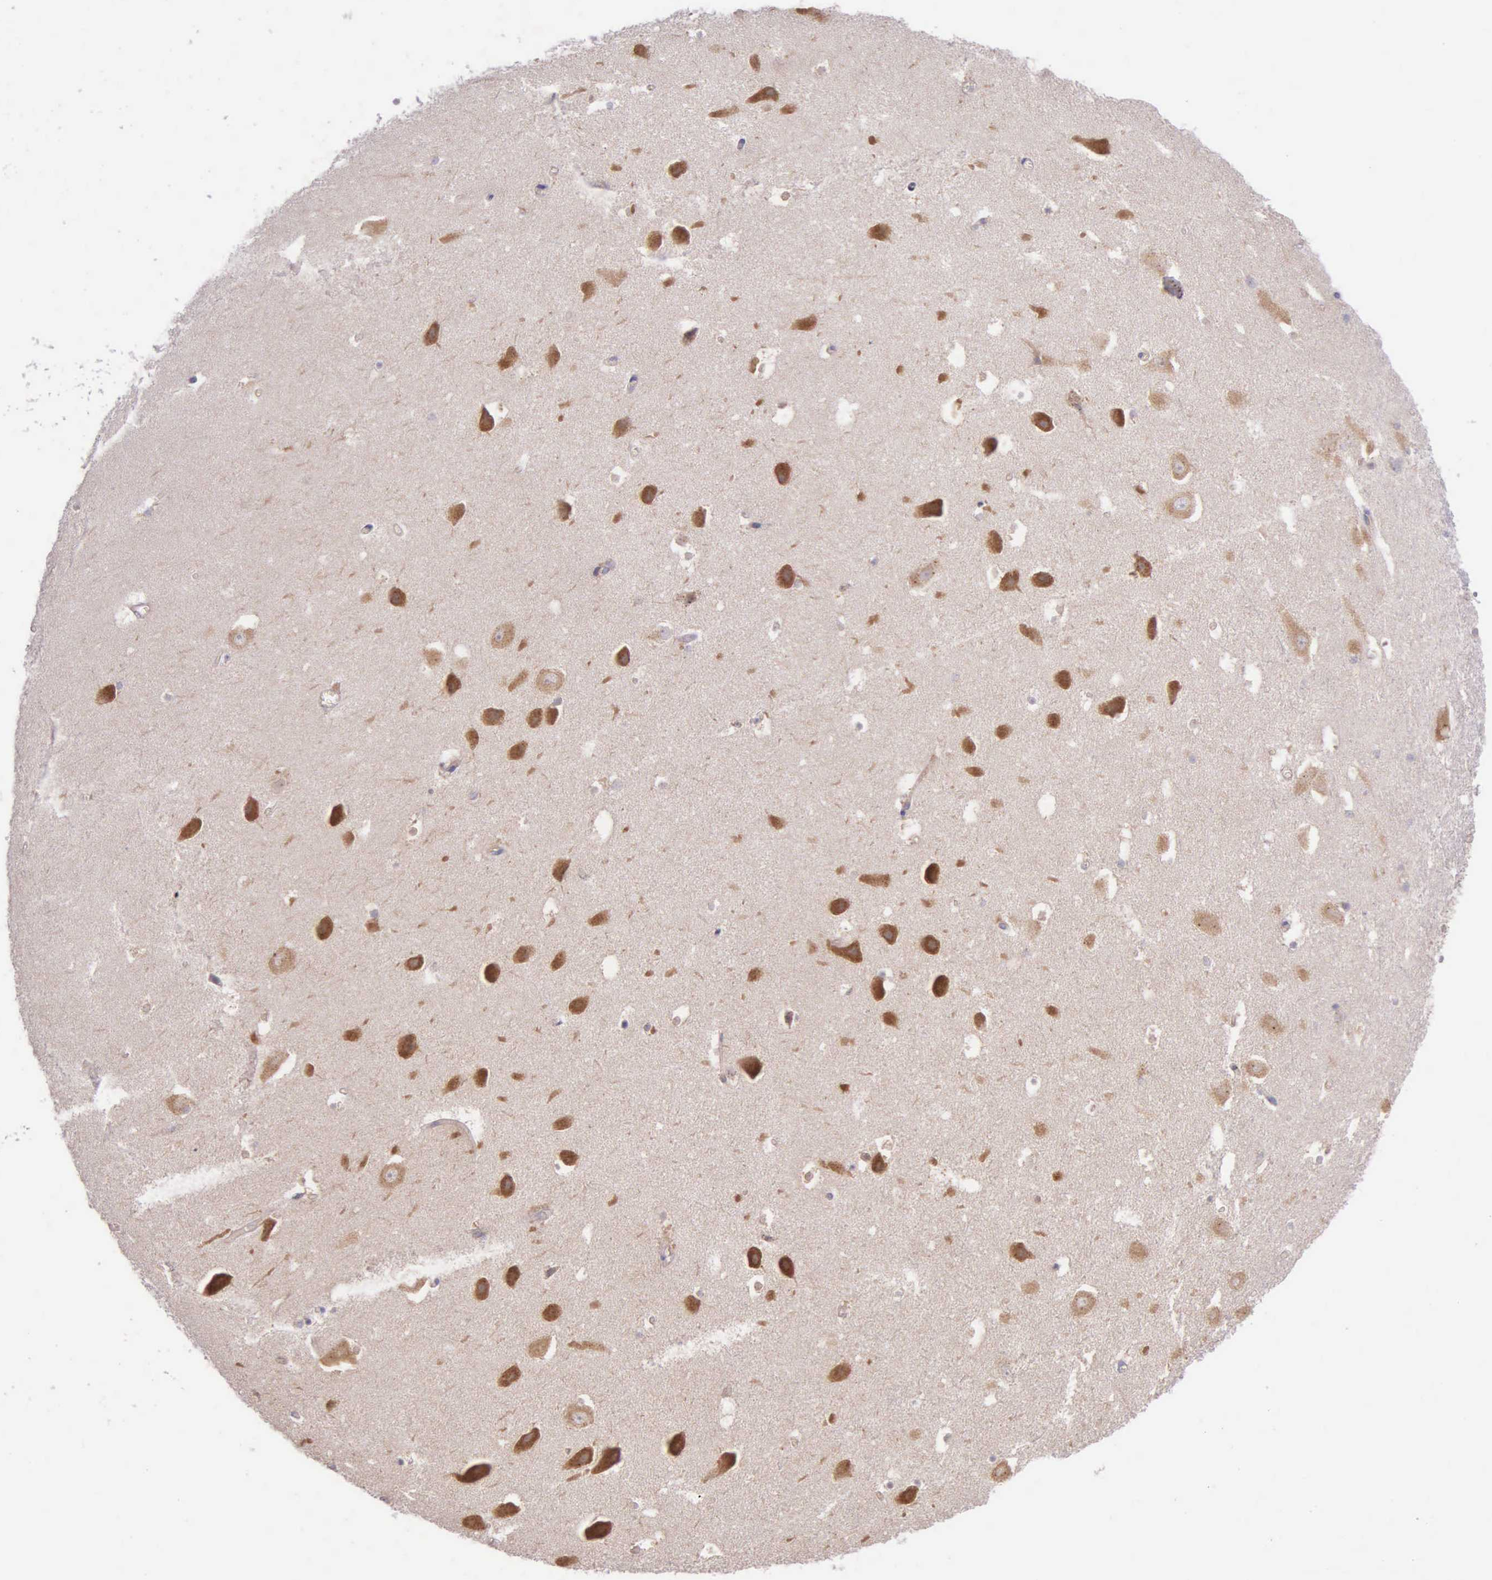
{"staining": {"intensity": "weak", "quantity": "25%-75%", "location": "cytoplasmic/membranous"}, "tissue": "hippocampus", "cell_type": "Glial cells", "image_type": "normal", "snomed": [{"axis": "morphology", "description": "Normal tissue, NOS"}, {"axis": "topography", "description": "Hippocampus"}], "caption": "A high-resolution photomicrograph shows IHC staining of normal hippocampus, which reveals weak cytoplasmic/membranous expression in approximately 25%-75% of glial cells. The staining is performed using DAB (3,3'-diaminobenzidine) brown chromogen to label protein expression. The nuclei are counter-stained blue using hematoxylin.", "gene": "NSDHL", "patient": {"sex": "male", "age": 45}}